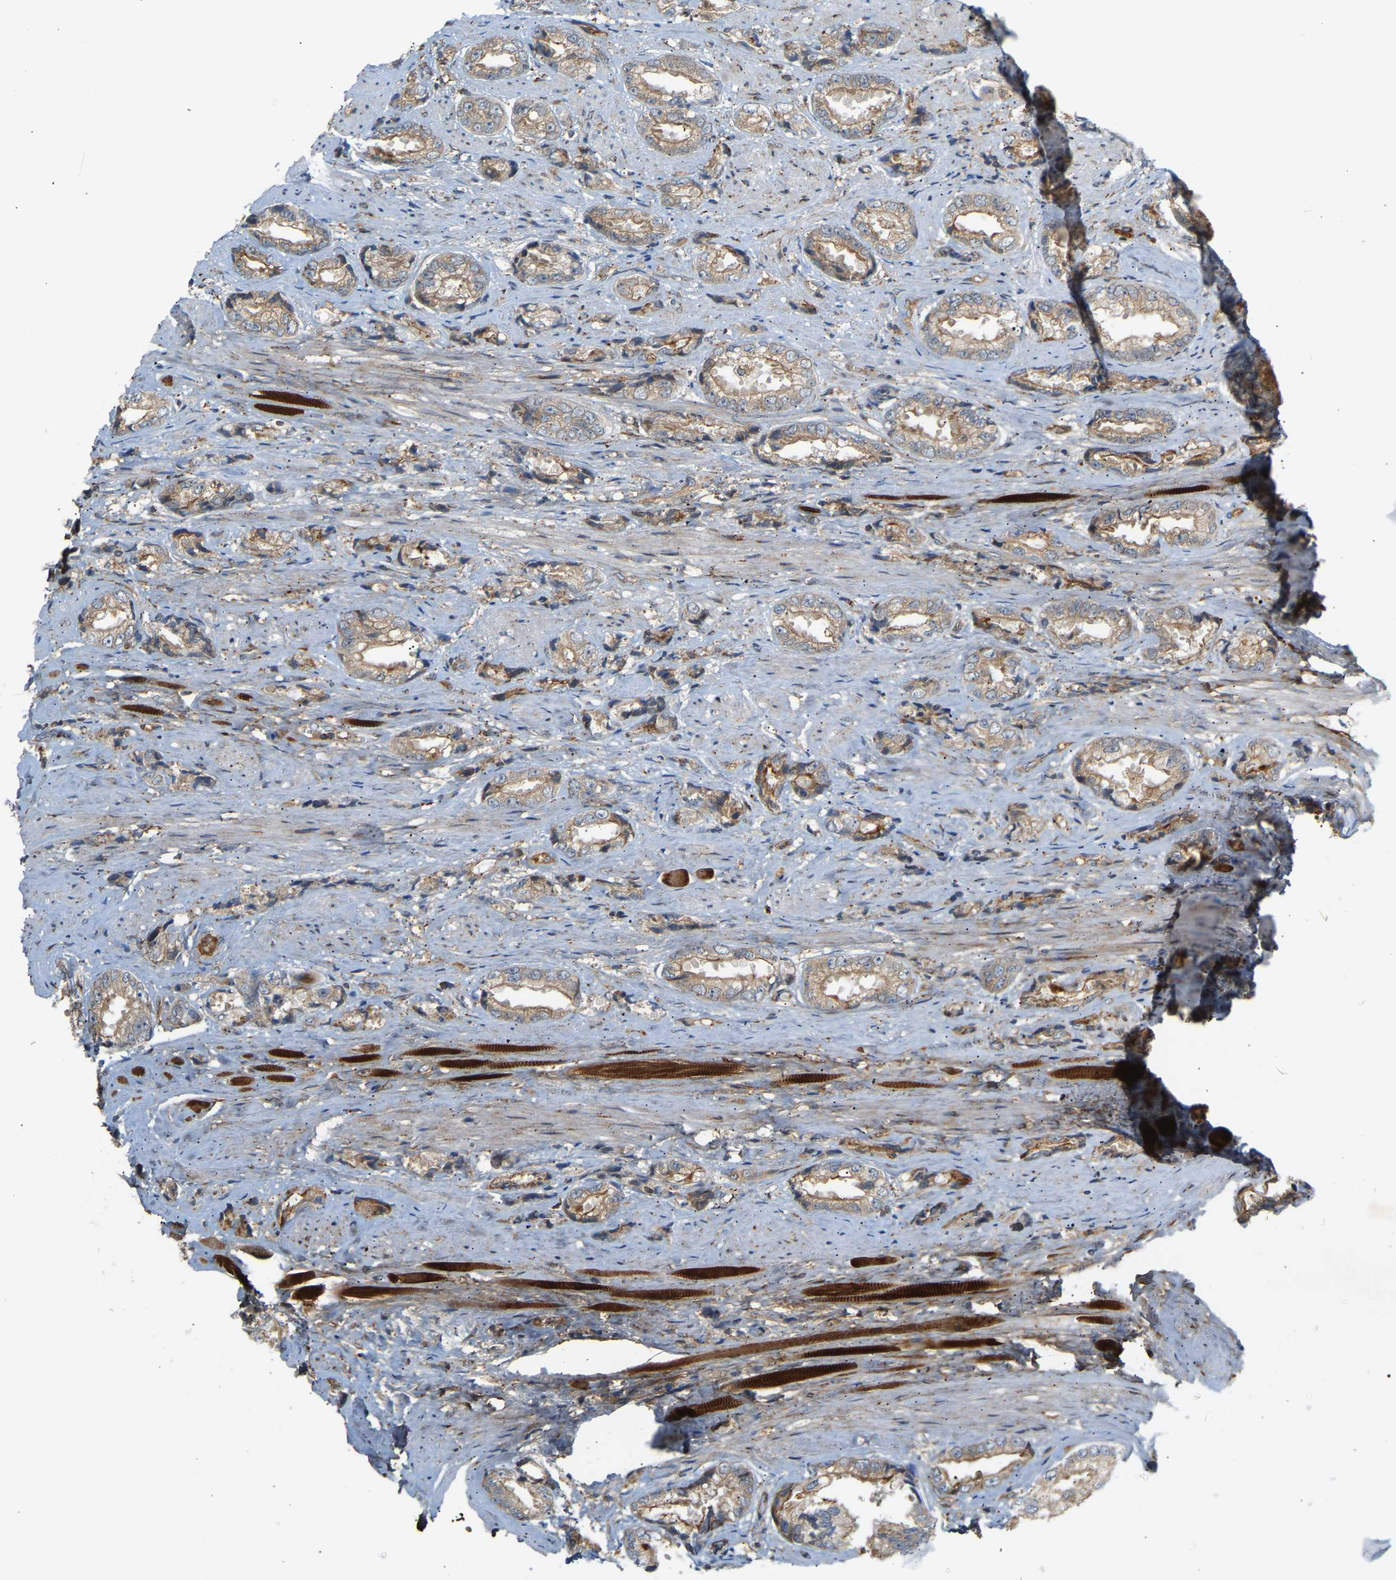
{"staining": {"intensity": "weak", "quantity": ">75%", "location": "cytoplasmic/membranous"}, "tissue": "prostate cancer", "cell_type": "Tumor cells", "image_type": "cancer", "snomed": [{"axis": "morphology", "description": "Adenocarcinoma, High grade"}, {"axis": "topography", "description": "Prostate"}], "caption": "DAB immunohistochemical staining of prostate adenocarcinoma (high-grade) displays weak cytoplasmic/membranous protein expression in about >75% of tumor cells.", "gene": "PLCG2", "patient": {"sex": "male", "age": 61}}